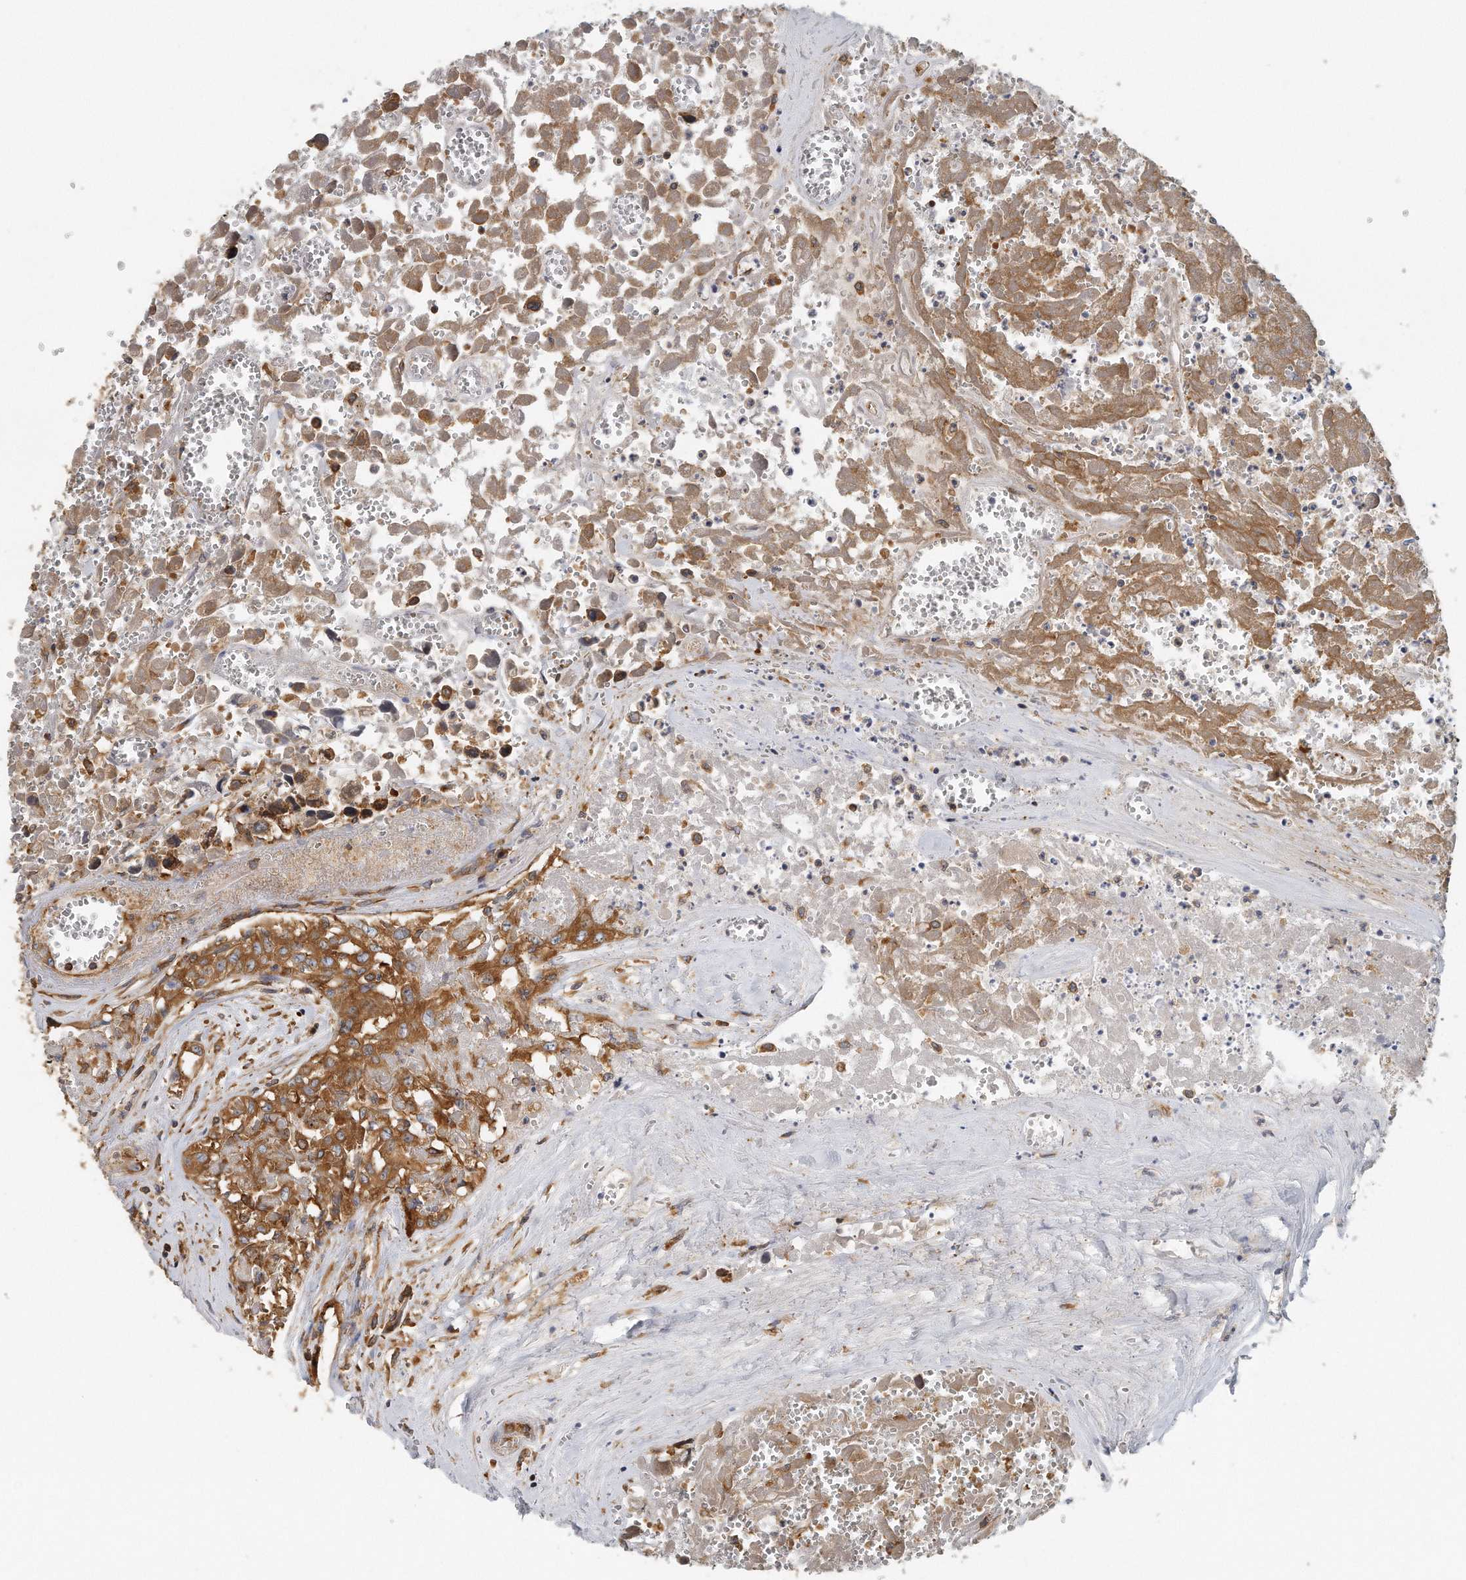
{"staining": {"intensity": "strong", "quantity": ">75%", "location": "cytoplasmic/membranous"}, "tissue": "testis cancer", "cell_type": "Tumor cells", "image_type": "cancer", "snomed": [{"axis": "morphology", "description": "Carcinoma, Embryonal, NOS"}, {"axis": "topography", "description": "Testis"}], "caption": "A high-resolution micrograph shows immunohistochemistry staining of testis cancer (embryonal carcinoma), which reveals strong cytoplasmic/membranous staining in about >75% of tumor cells.", "gene": "EIF3I", "patient": {"sex": "male", "age": 31}}